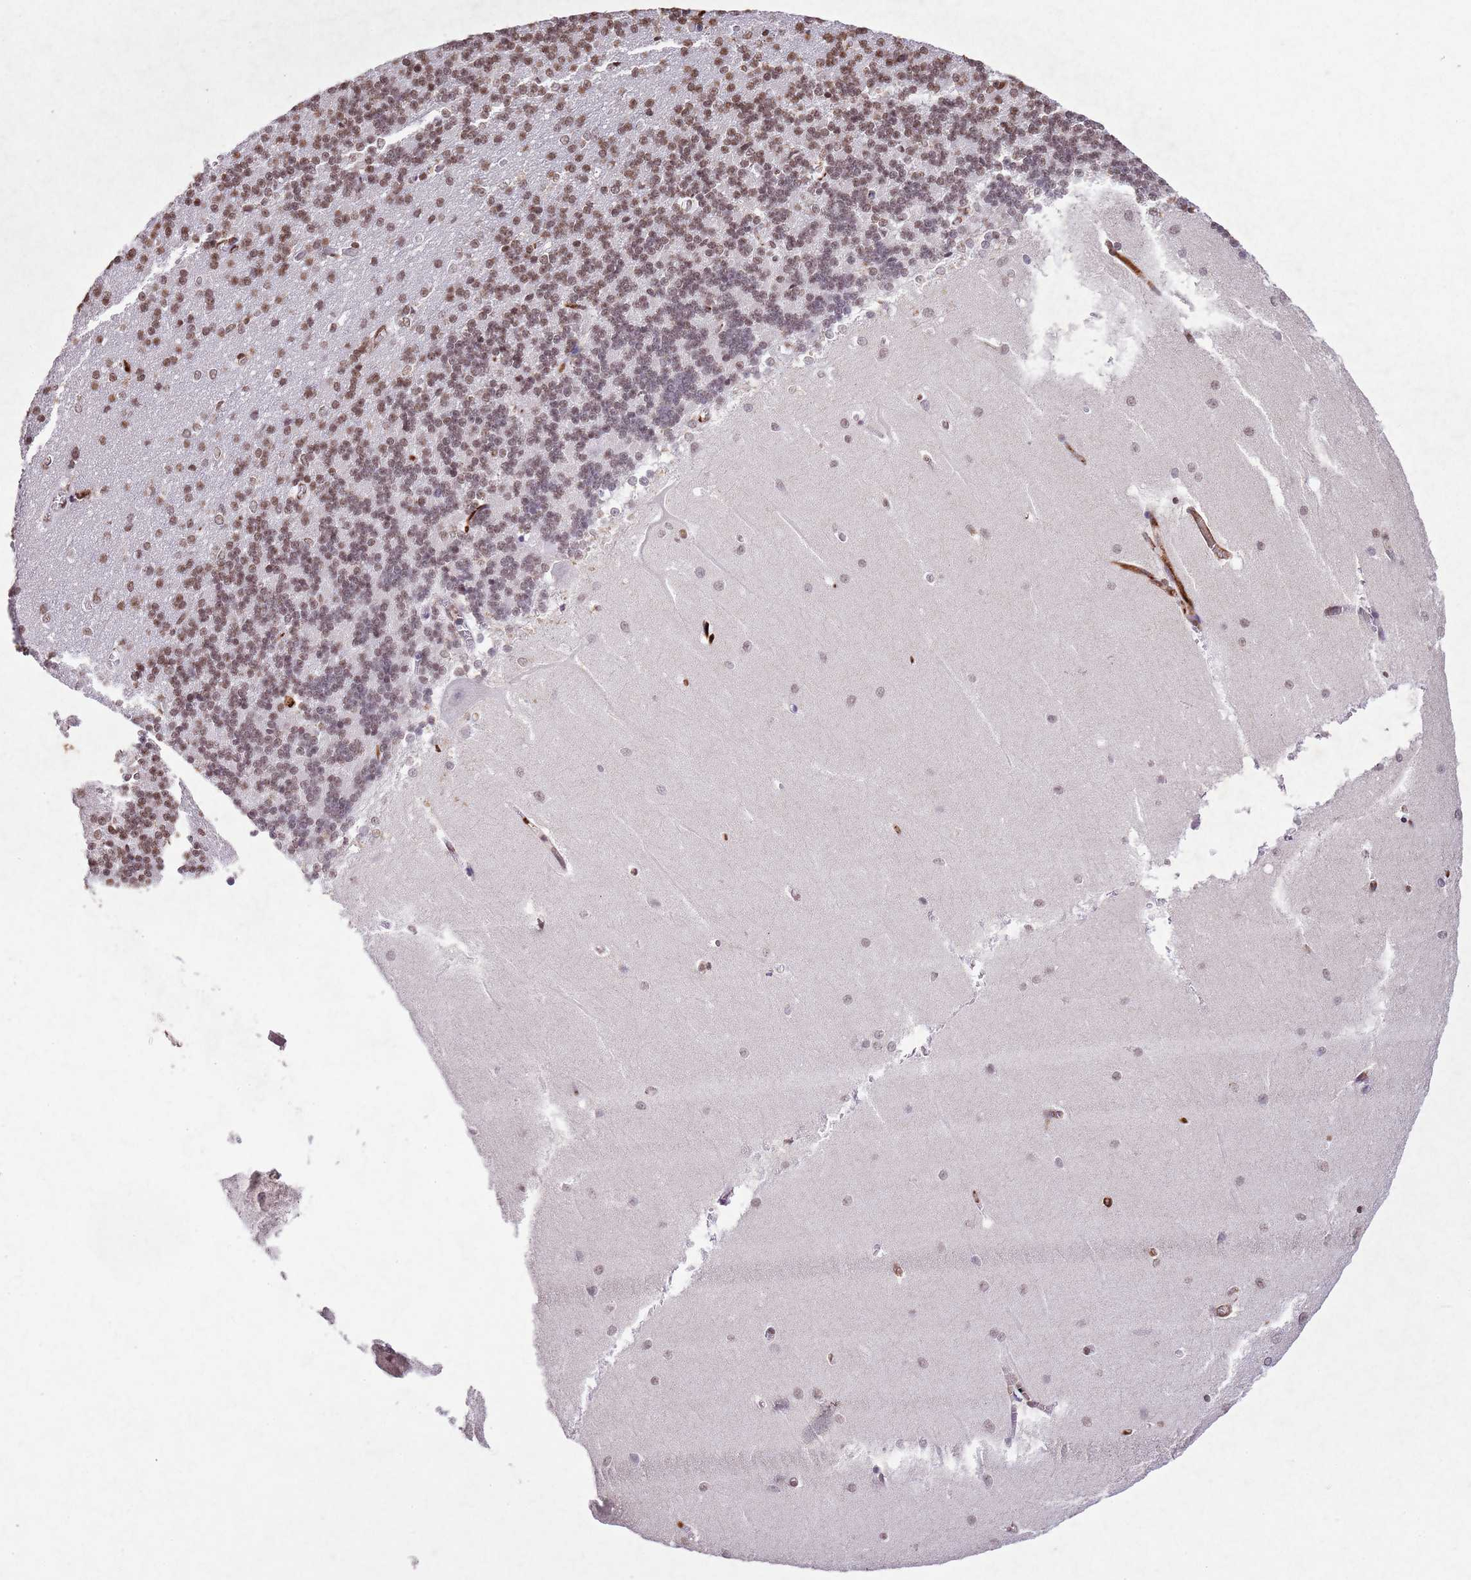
{"staining": {"intensity": "moderate", "quantity": "25%-75%", "location": "nuclear"}, "tissue": "cerebellum", "cell_type": "Cells in granular layer", "image_type": "normal", "snomed": [{"axis": "morphology", "description": "Normal tissue, NOS"}, {"axis": "topography", "description": "Cerebellum"}], "caption": "Immunohistochemistry photomicrograph of normal cerebellum: human cerebellum stained using immunohistochemistry exhibits medium levels of moderate protein expression localized specifically in the nuclear of cells in granular layer, appearing as a nuclear brown color.", "gene": "BMAL1", "patient": {"sex": "male", "age": 37}}